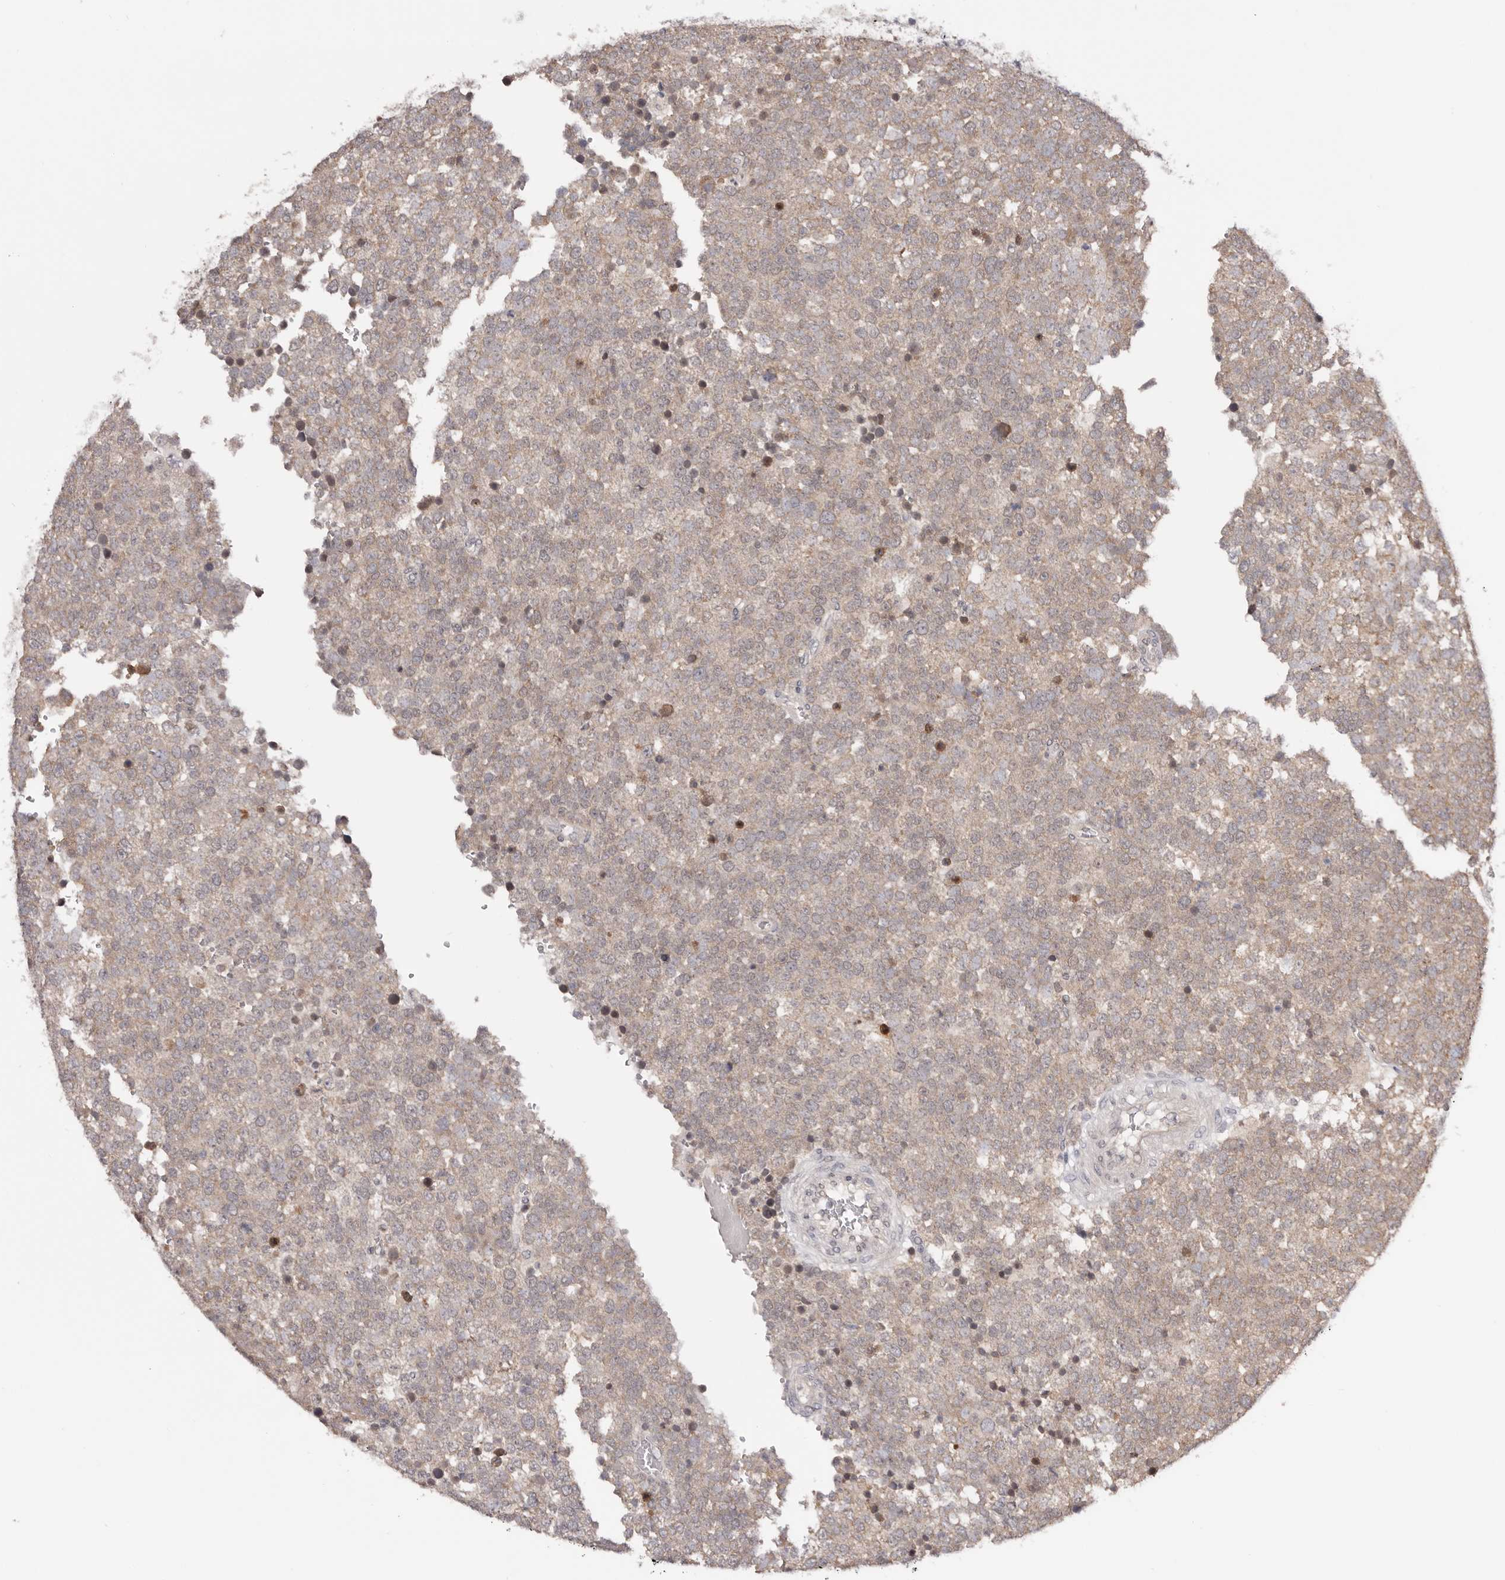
{"staining": {"intensity": "weak", "quantity": ">75%", "location": "cytoplasmic/membranous"}, "tissue": "testis cancer", "cell_type": "Tumor cells", "image_type": "cancer", "snomed": [{"axis": "morphology", "description": "Seminoma, NOS"}, {"axis": "topography", "description": "Testis"}], "caption": "Testis cancer stained with DAB immunohistochemistry (IHC) reveals low levels of weak cytoplasmic/membranous expression in about >75% of tumor cells.", "gene": "EGR3", "patient": {"sex": "male", "age": 71}}